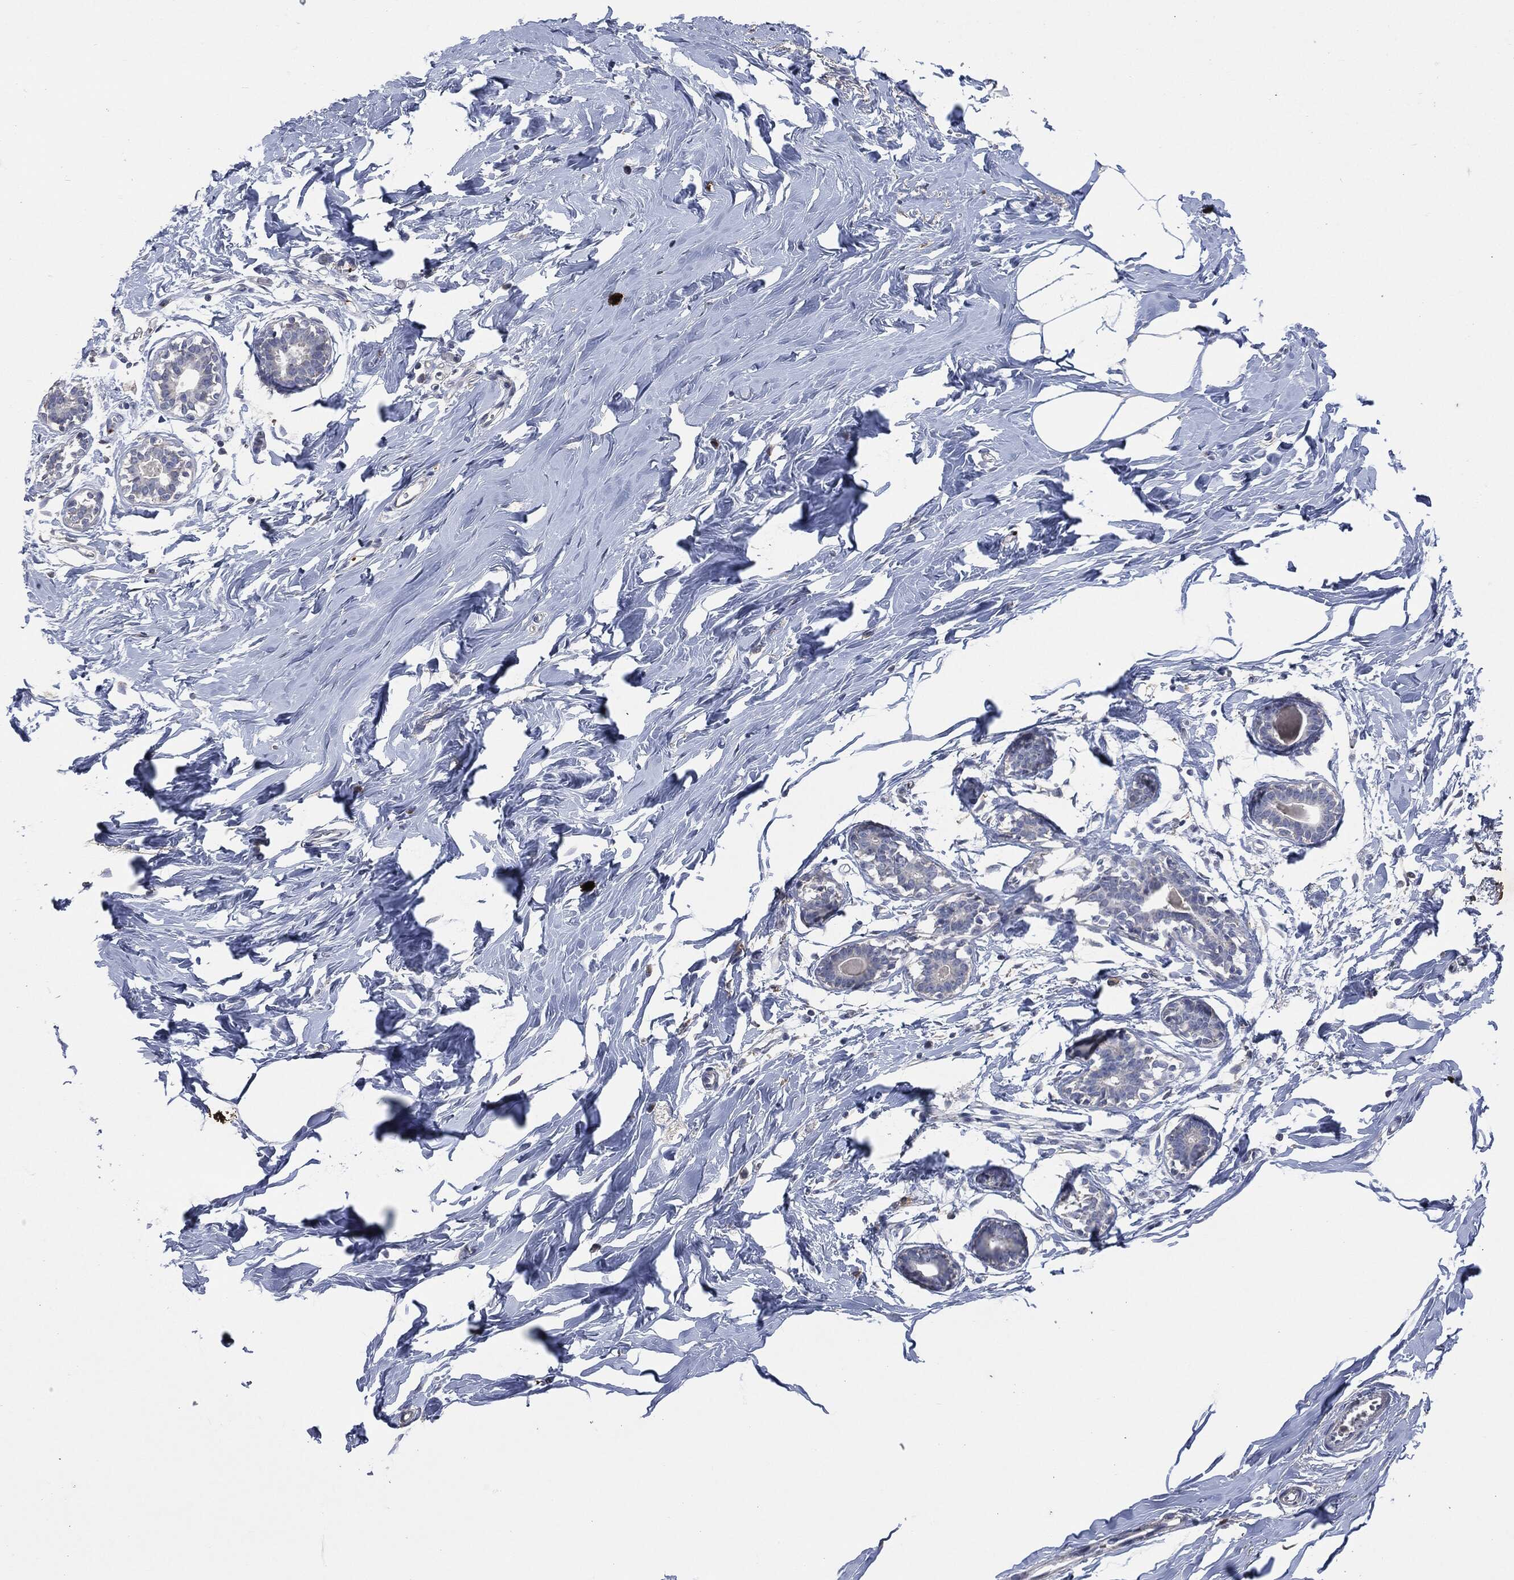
{"staining": {"intensity": "negative", "quantity": "none", "location": "none"}, "tissue": "breast", "cell_type": "Adipocytes", "image_type": "normal", "snomed": [{"axis": "morphology", "description": "Normal tissue, NOS"}, {"axis": "morphology", "description": "Lobular carcinoma, in situ"}, {"axis": "topography", "description": "Breast"}], "caption": "A high-resolution photomicrograph shows IHC staining of unremarkable breast, which reveals no significant expression in adipocytes. Nuclei are stained in blue.", "gene": "CD33", "patient": {"sex": "female", "age": 35}}